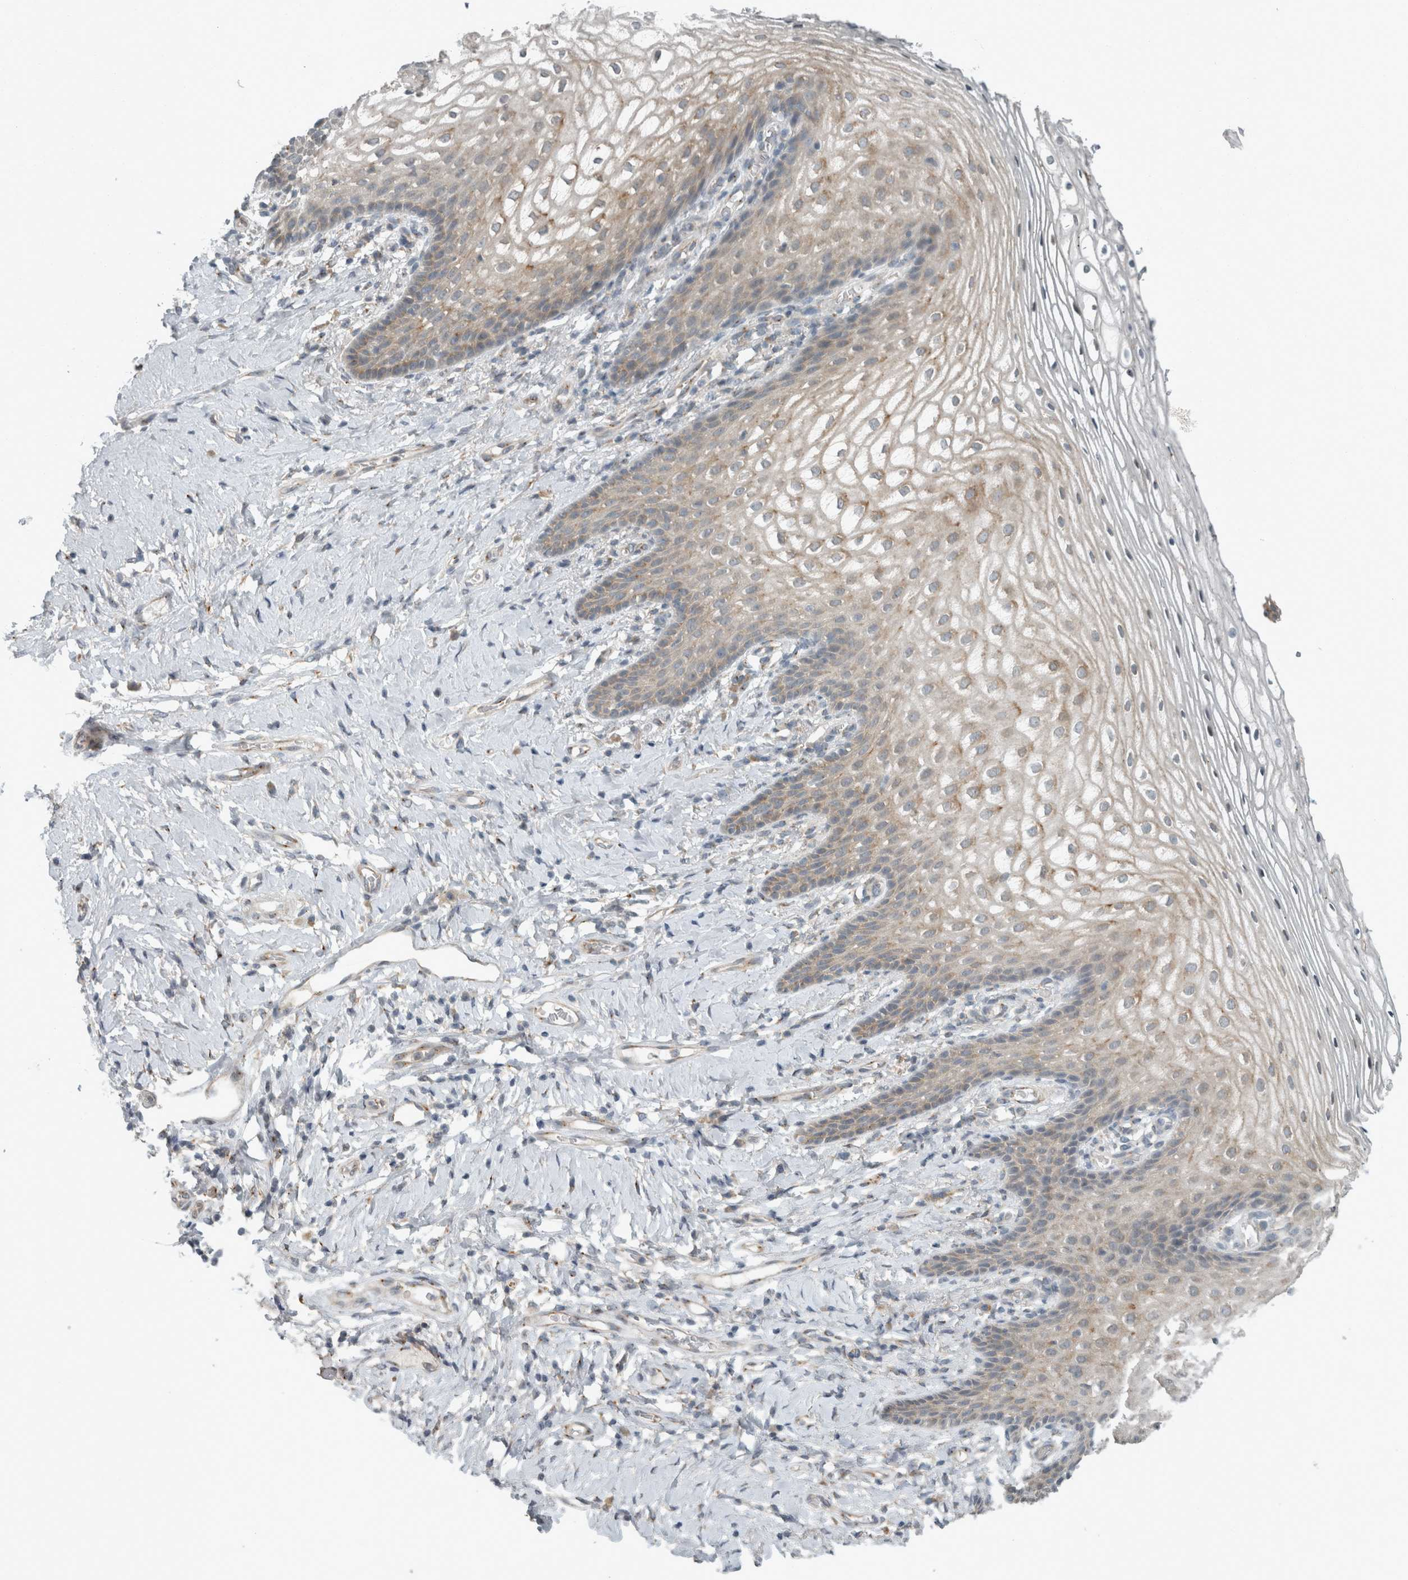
{"staining": {"intensity": "weak", "quantity": "<25%", "location": "cytoplasmic/membranous"}, "tissue": "vagina", "cell_type": "Squamous epithelial cells", "image_type": "normal", "snomed": [{"axis": "morphology", "description": "Normal tissue, NOS"}, {"axis": "topography", "description": "Vagina"}], "caption": "Histopathology image shows no significant protein positivity in squamous epithelial cells of benign vagina.", "gene": "KIF1C", "patient": {"sex": "female", "age": 60}}